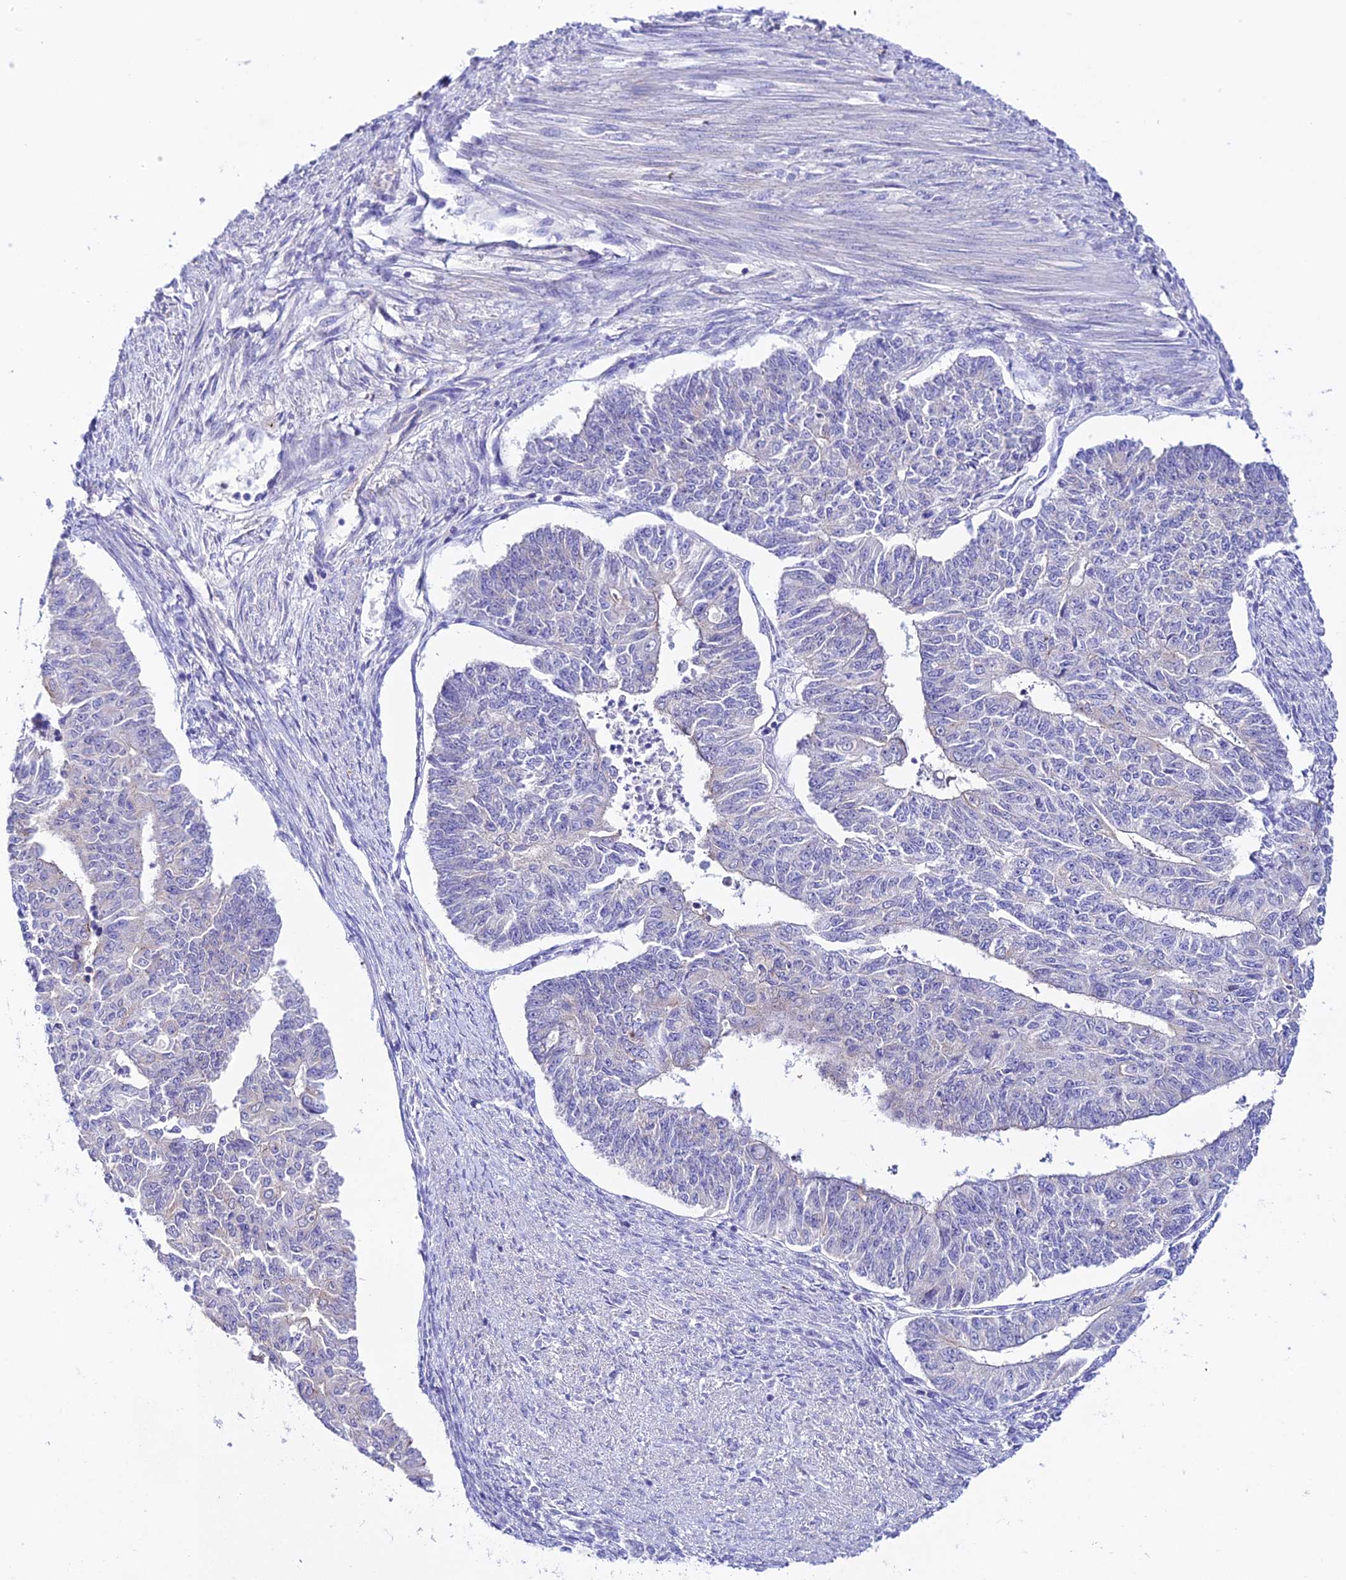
{"staining": {"intensity": "negative", "quantity": "none", "location": "none"}, "tissue": "endometrial cancer", "cell_type": "Tumor cells", "image_type": "cancer", "snomed": [{"axis": "morphology", "description": "Adenocarcinoma, NOS"}, {"axis": "topography", "description": "Endometrium"}], "caption": "The micrograph exhibits no significant staining in tumor cells of adenocarcinoma (endometrial). (Brightfield microscopy of DAB (3,3'-diaminobenzidine) IHC at high magnification).", "gene": "ATG16L2", "patient": {"sex": "female", "age": 32}}